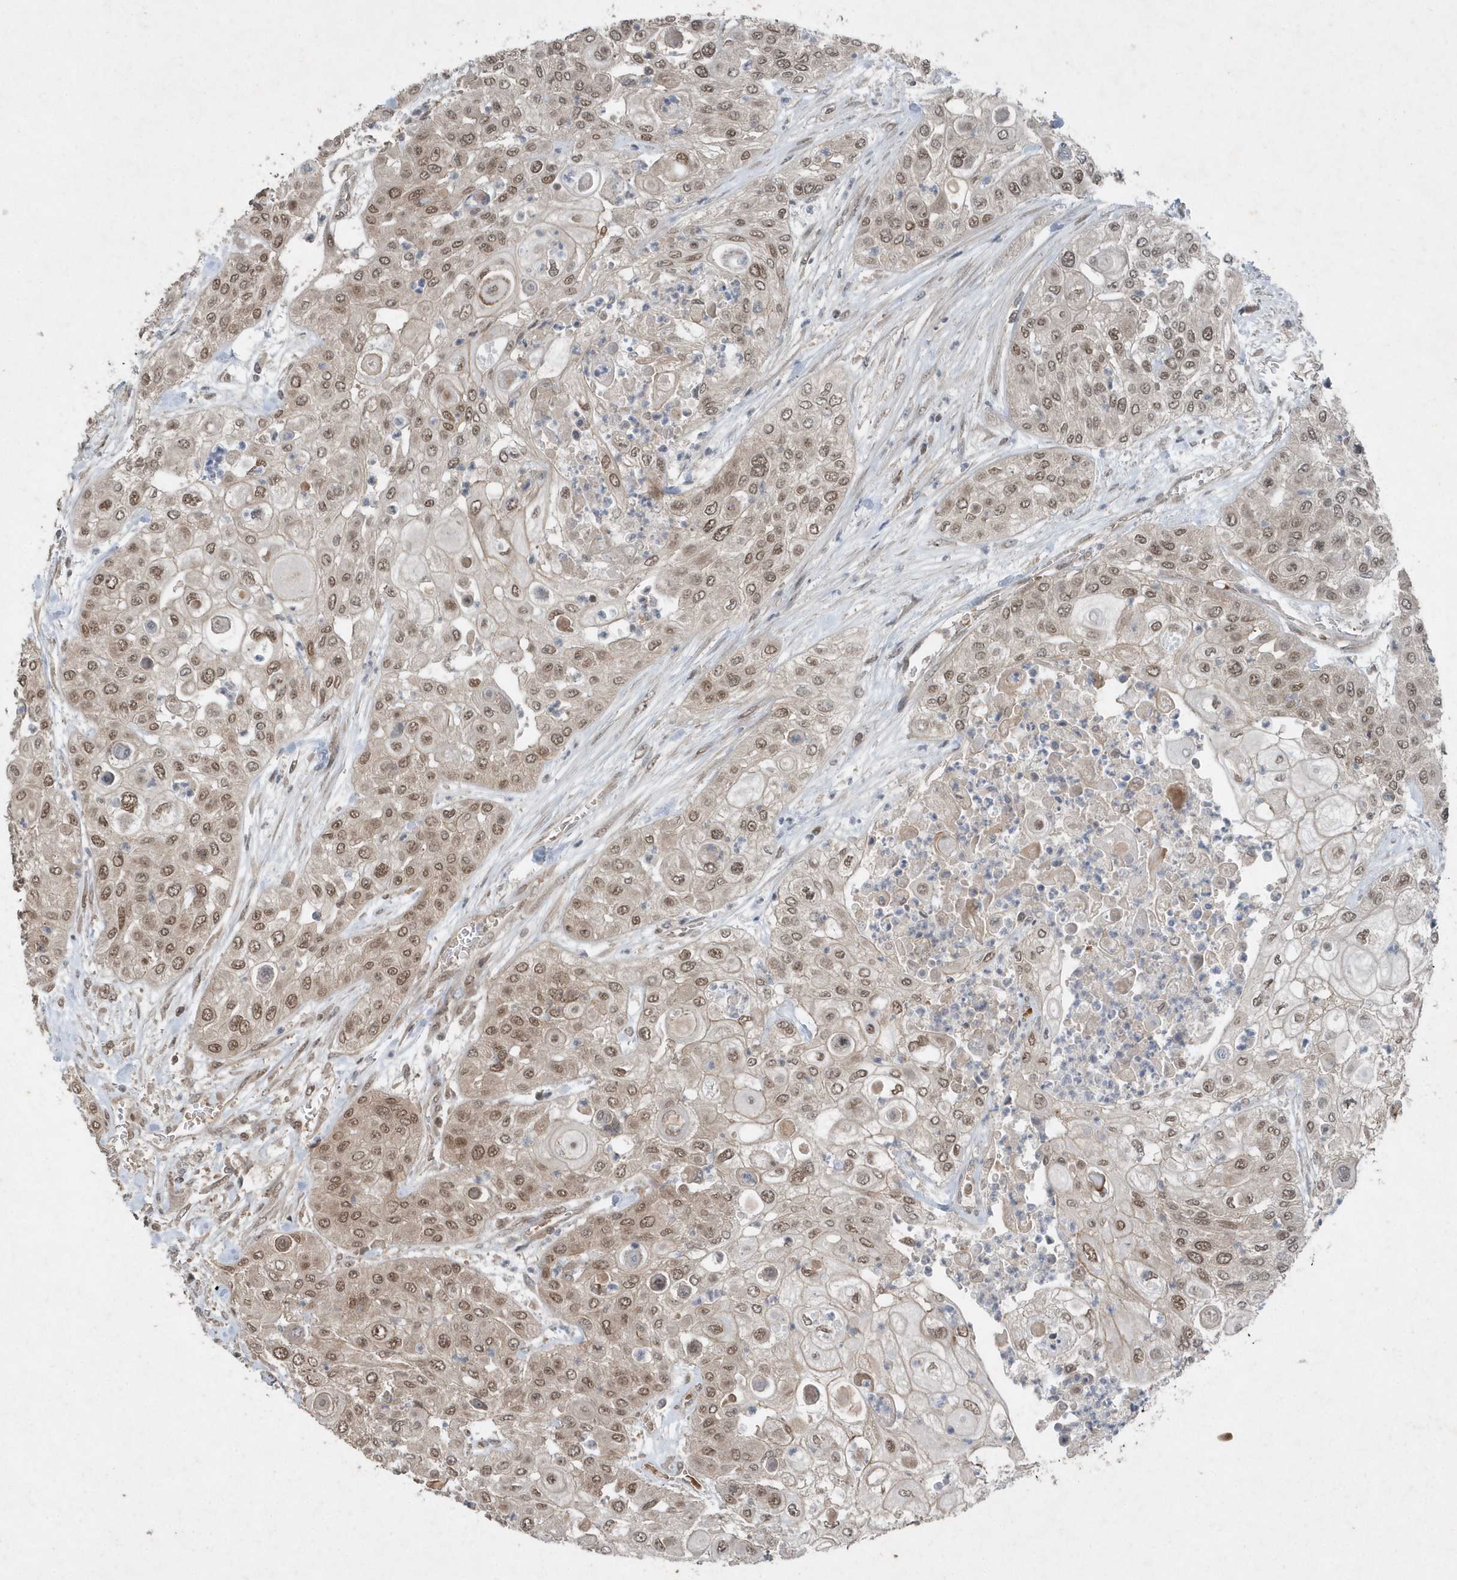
{"staining": {"intensity": "moderate", "quantity": ">75%", "location": "nuclear"}, "tissue": "urothelial cancer", "cell_type": "Tumor cells", "image_type": "cancer", "snomed": [{"axis": "morphology", "description": "Urothelial carcinoma, High grade"}, {"axis": "topography", "description": "Urinary bladder"}], "caption": "IHC staining of urothelial cancer, which displays medium levels of moderate nuclear positivity in approximately >75% of tumor cells indicating moderate nuclear protein positivity. The staining was performed using DAB (3,3'-diaminobenzidine) (brown) for protein detection and nuclei were counterstained in hematoxylin (blue).", "gene": "QTRT2", "patient": {"sex": "female", "age": 79}}